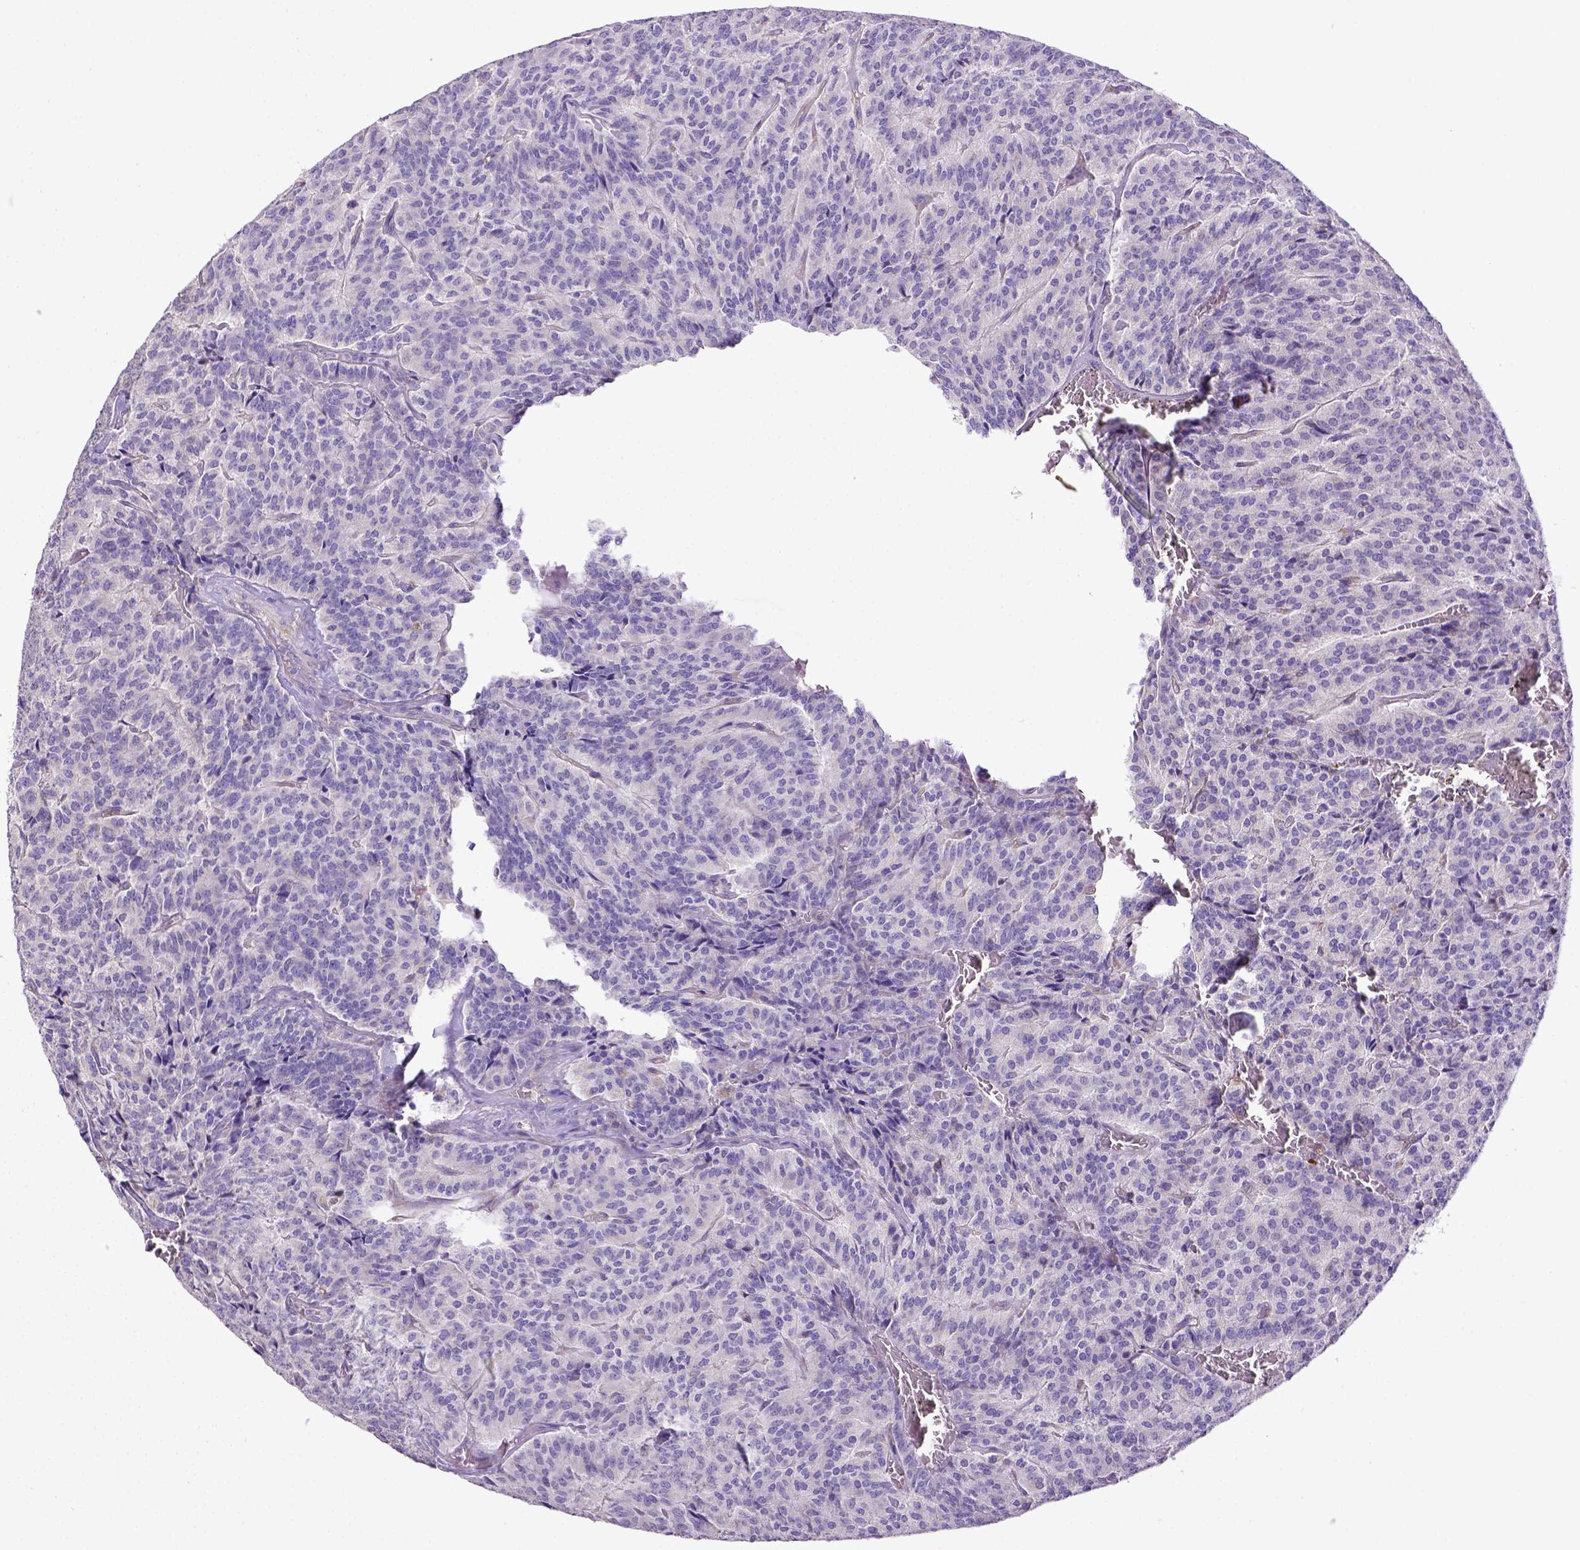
{"staining": {"intensity": "negative", "quantity": "none", "location": "none"}, "tissue": "carcinoid", "cell_type": "Tumor cells", "image_type": "cancer", "snomed": [{"axis": "morphology", "description": "Carcinoid, malignant, NOS"}, {"axis": "topography", "description": "Lung"}], "caption": "Protein analysis of carcinoid (malignant) shows no significant positivity in tumor cells.", "gene": "CD40", "patient": {"sex": "male", "age": 70}}